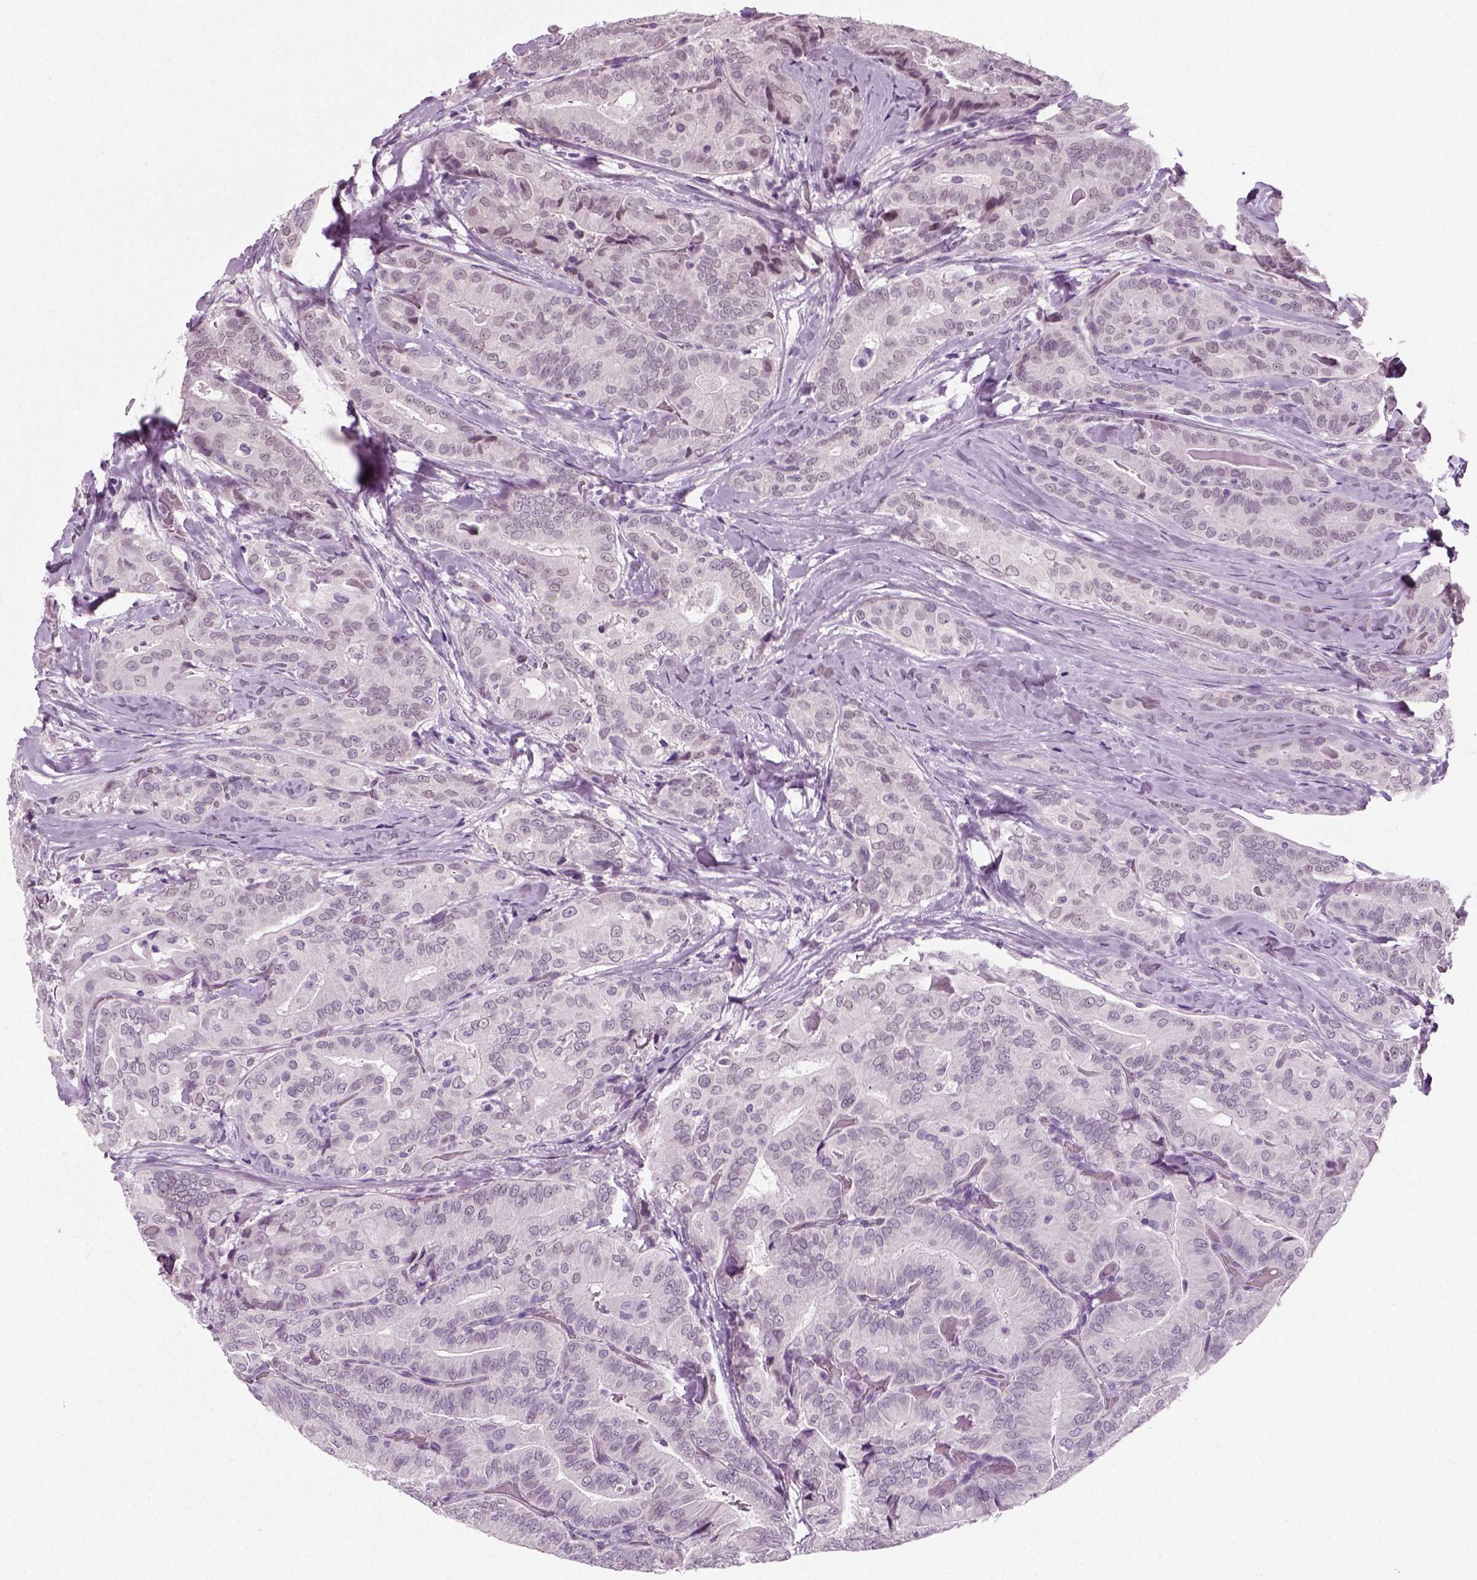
{"staining": {"intensity": "negative", "quantity": "none", "location": "none"}, "tissue": "thyroid cancer", "cell_type": "Tumor cells", "image_type": "cancer", "snomed": [{"axis": "morphology", "description": "Papillary adenocarcinoma, NOS"}, {"axis": "topography", "description": "Thyroid gland"}], "caption": "IHC photomicrograph of neoplastic tissue: papillary adenocarcinoma (thyroid) stained with DAB (3,3'-diaminobenzidine) exhibits no significant protein positivity in tumor cells.", "gene": "SPATA31E1", "patient": {"sex": "male", "age": 61}}